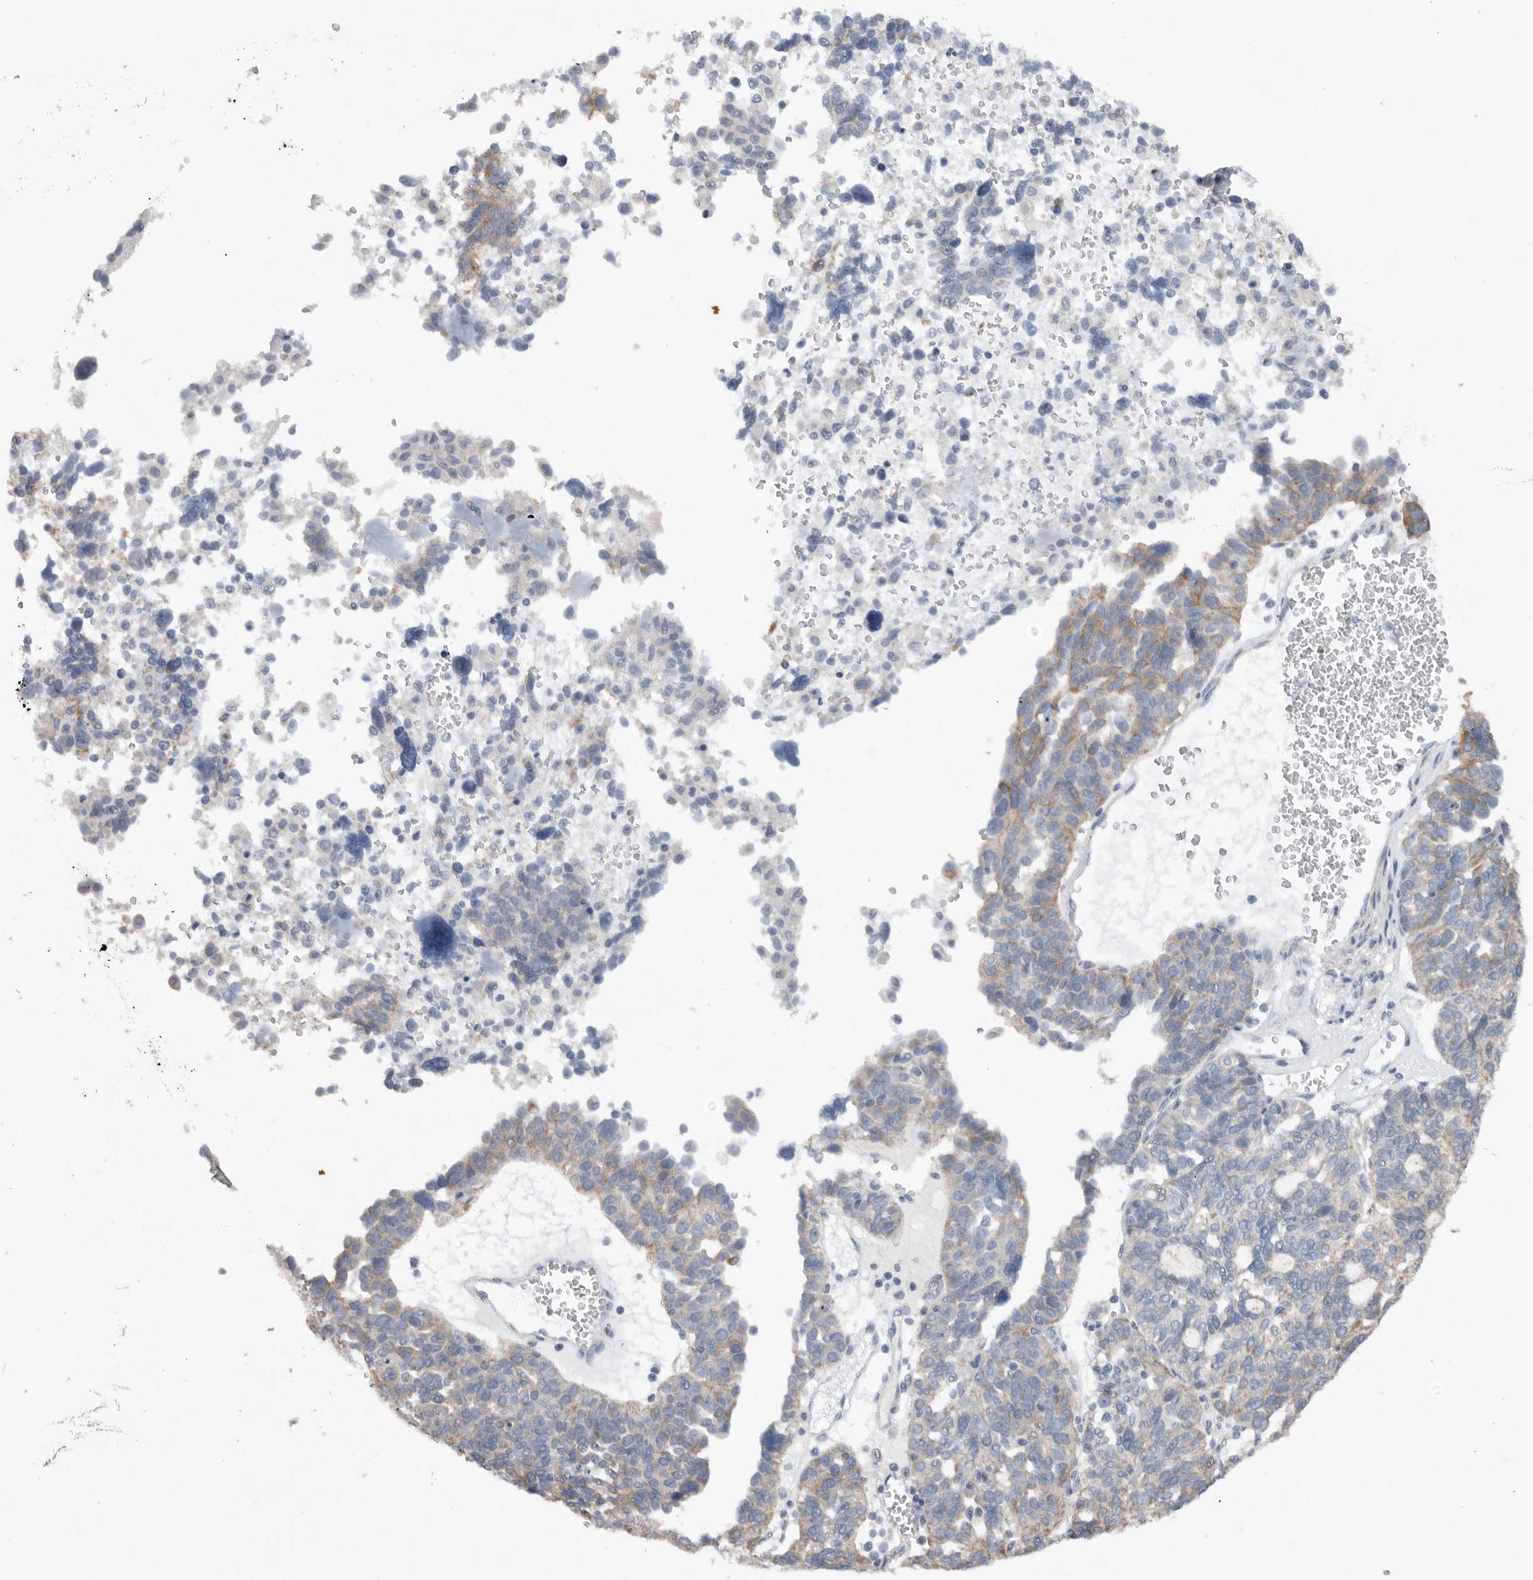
{"staining": {"intensity": "weak", "quantity": "<25%", "location": "cytoplasmic/membranous"}, "tissue": "ovarian cancer", "cell_type": "Tumor cells", "image_type": "cancer", "snomed": [{"axis": "morphology", "description": "Cystadenocarcinoma, serous, NOS"}, {"axis": "topography", "description": "Ovary"}], "caption": "Tumor cells are negative for protein expression in human ovarian cancer.", "gene": "MTFR1L", "patient": {"sex": "female", "age": 59}}